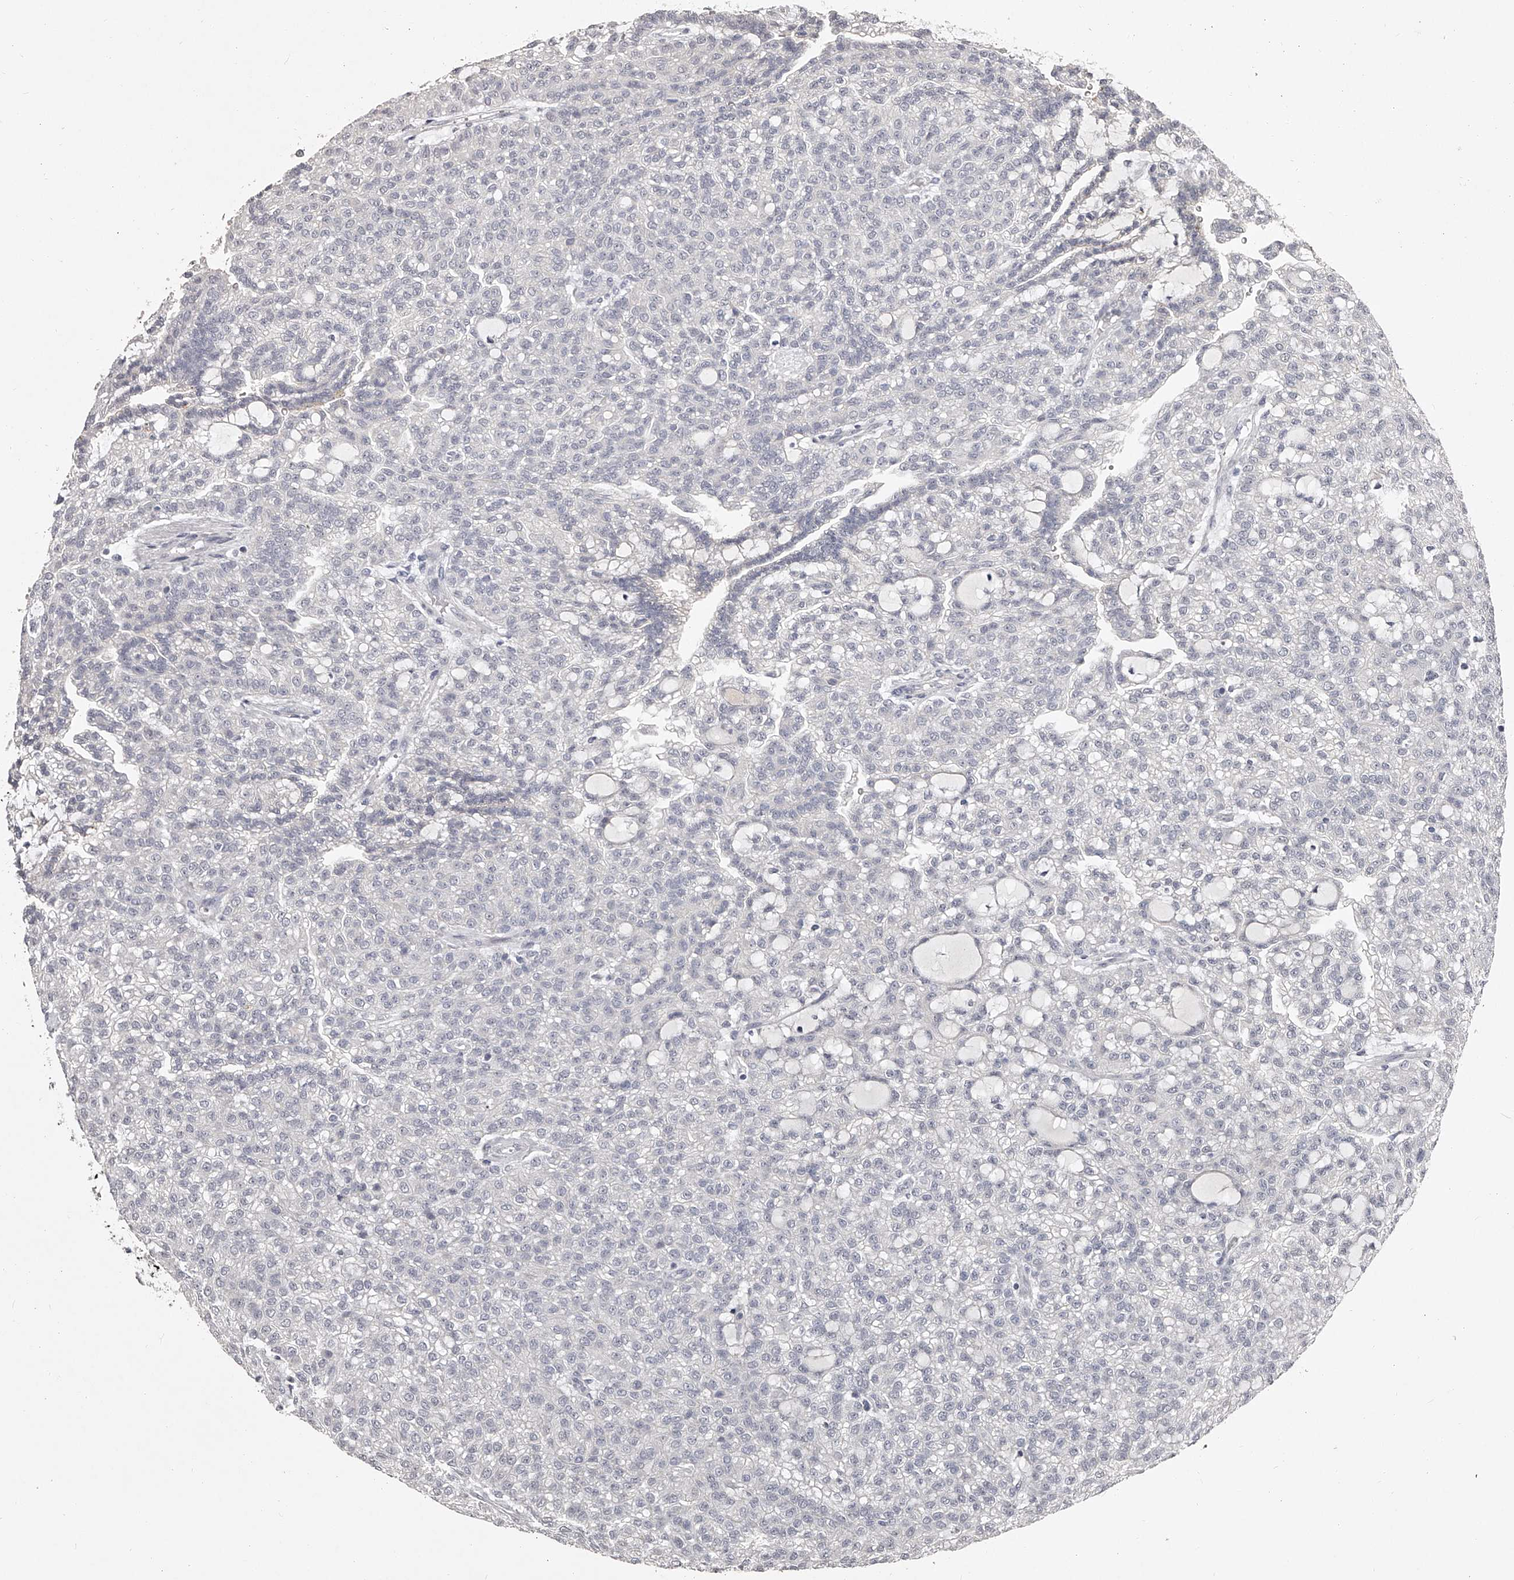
{"staining": {"intensity": "negative", "quantity": "none", "location": "none"}, "tissue": "renal cancer", "cell_type": "Tumor cells", "image_type": "cancer", "snomed": [{"axis": "morphology", "description": "Adenocarcinoma, NOS"}, {"axis": "topography", "description": "Kidney"}], "caption": "A high-resolution histopathology image shows immunohistochemistry staining of adenocarcinoma (renal), which demonstrates no significant expression in tumor cells.", "gene": "NT5DC1", "patient": {"sex": "male", "age": 63}}